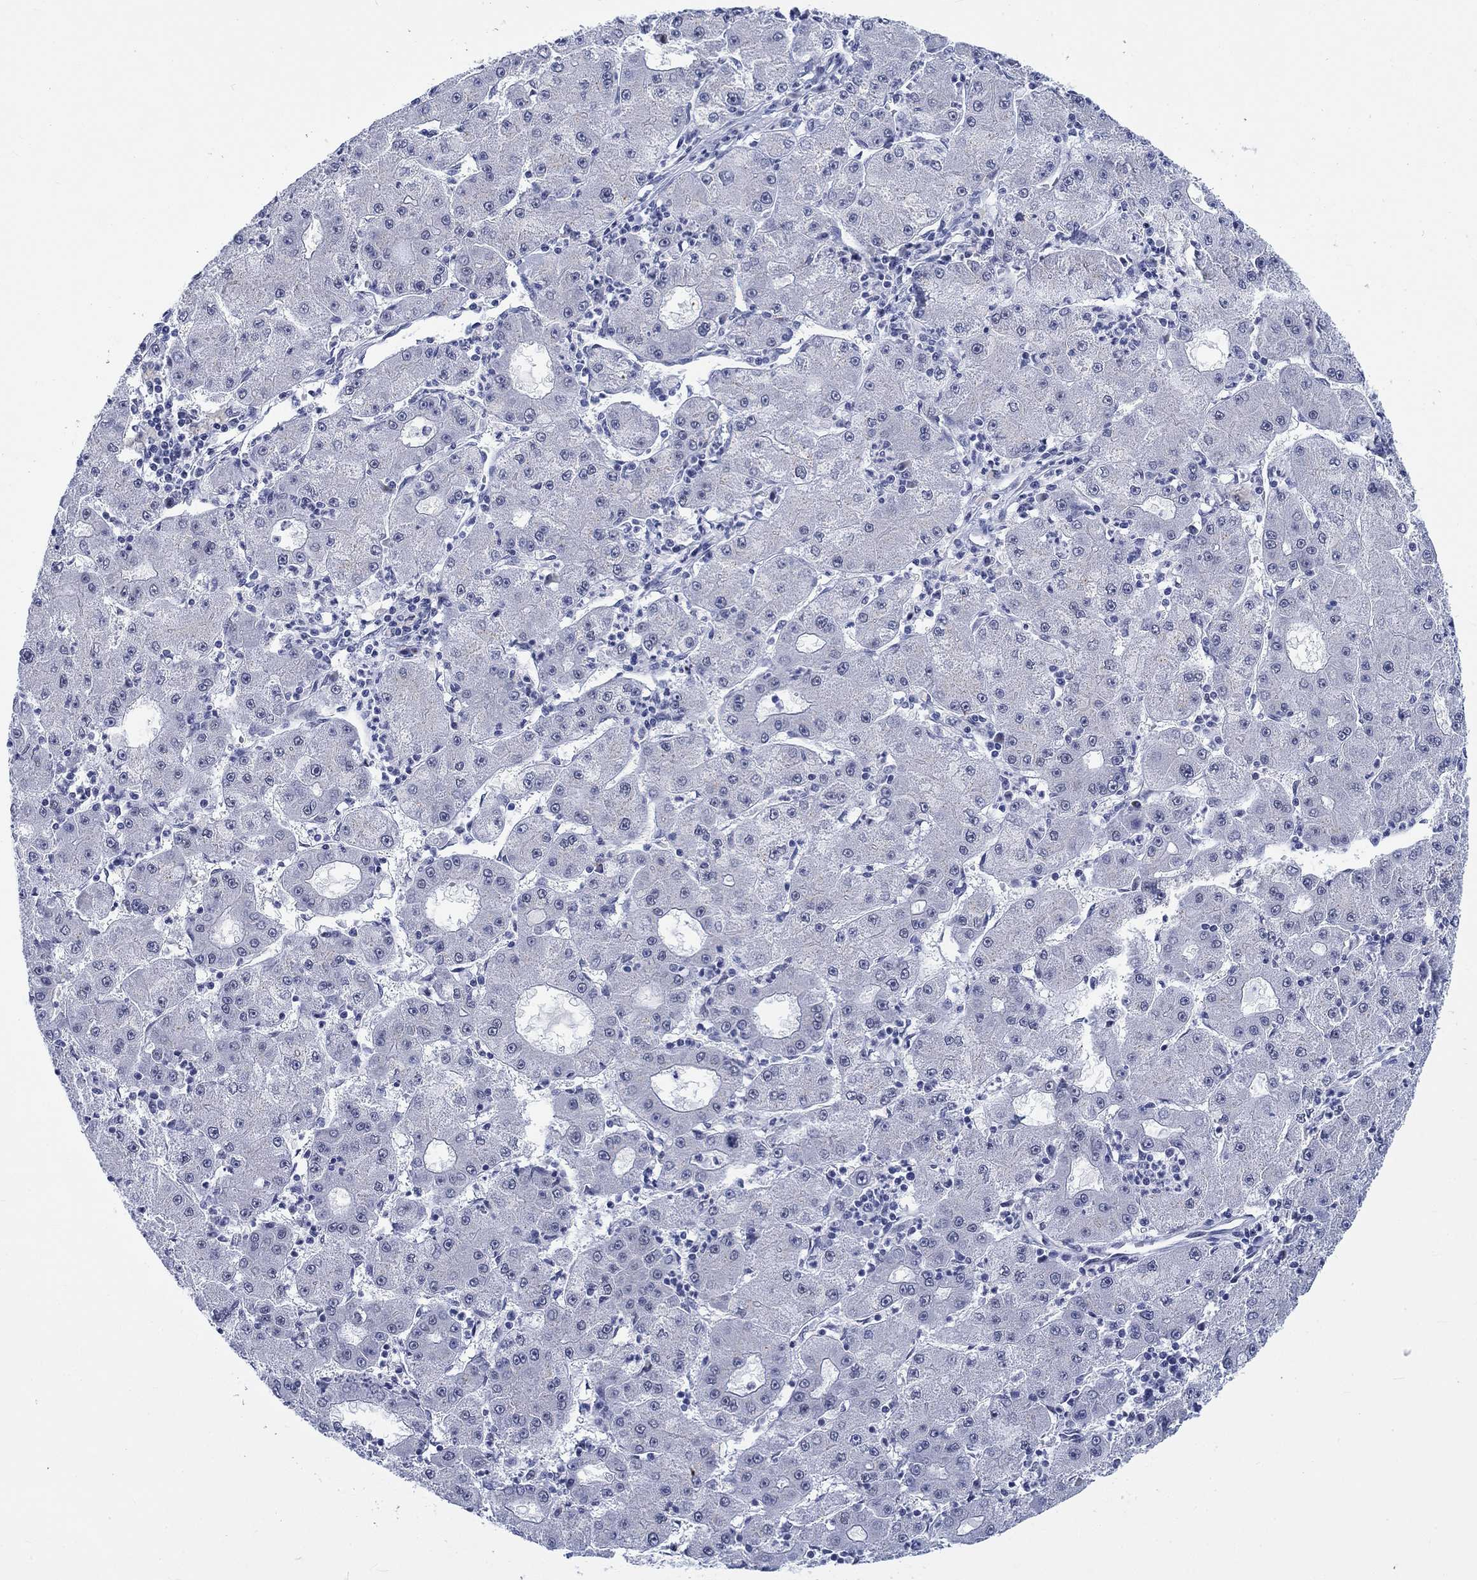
{"staining": {"intensity": "negative", "quantity": "none", "location": "none"}, "tissue": "liver cancer", "cell_type": "Tumor cells", "image_type": "cancer", "snomed": [{"axis": "morphology", "description": "Carcinoma, Hepatocellular, NOS"}, {"axis": "topography", "description": "Liver"}], "caption": "High magnification brightfield microscopy of liver cancer (hepatocellular carcinoma) stained with DAB (3,3'-diaminobenzidine) (brown) and counterstained with hematoxylin (blue): tumor cells show no significant expression.", "gene": "KRT76", "patient": {"sex": "male", "age": 73}}